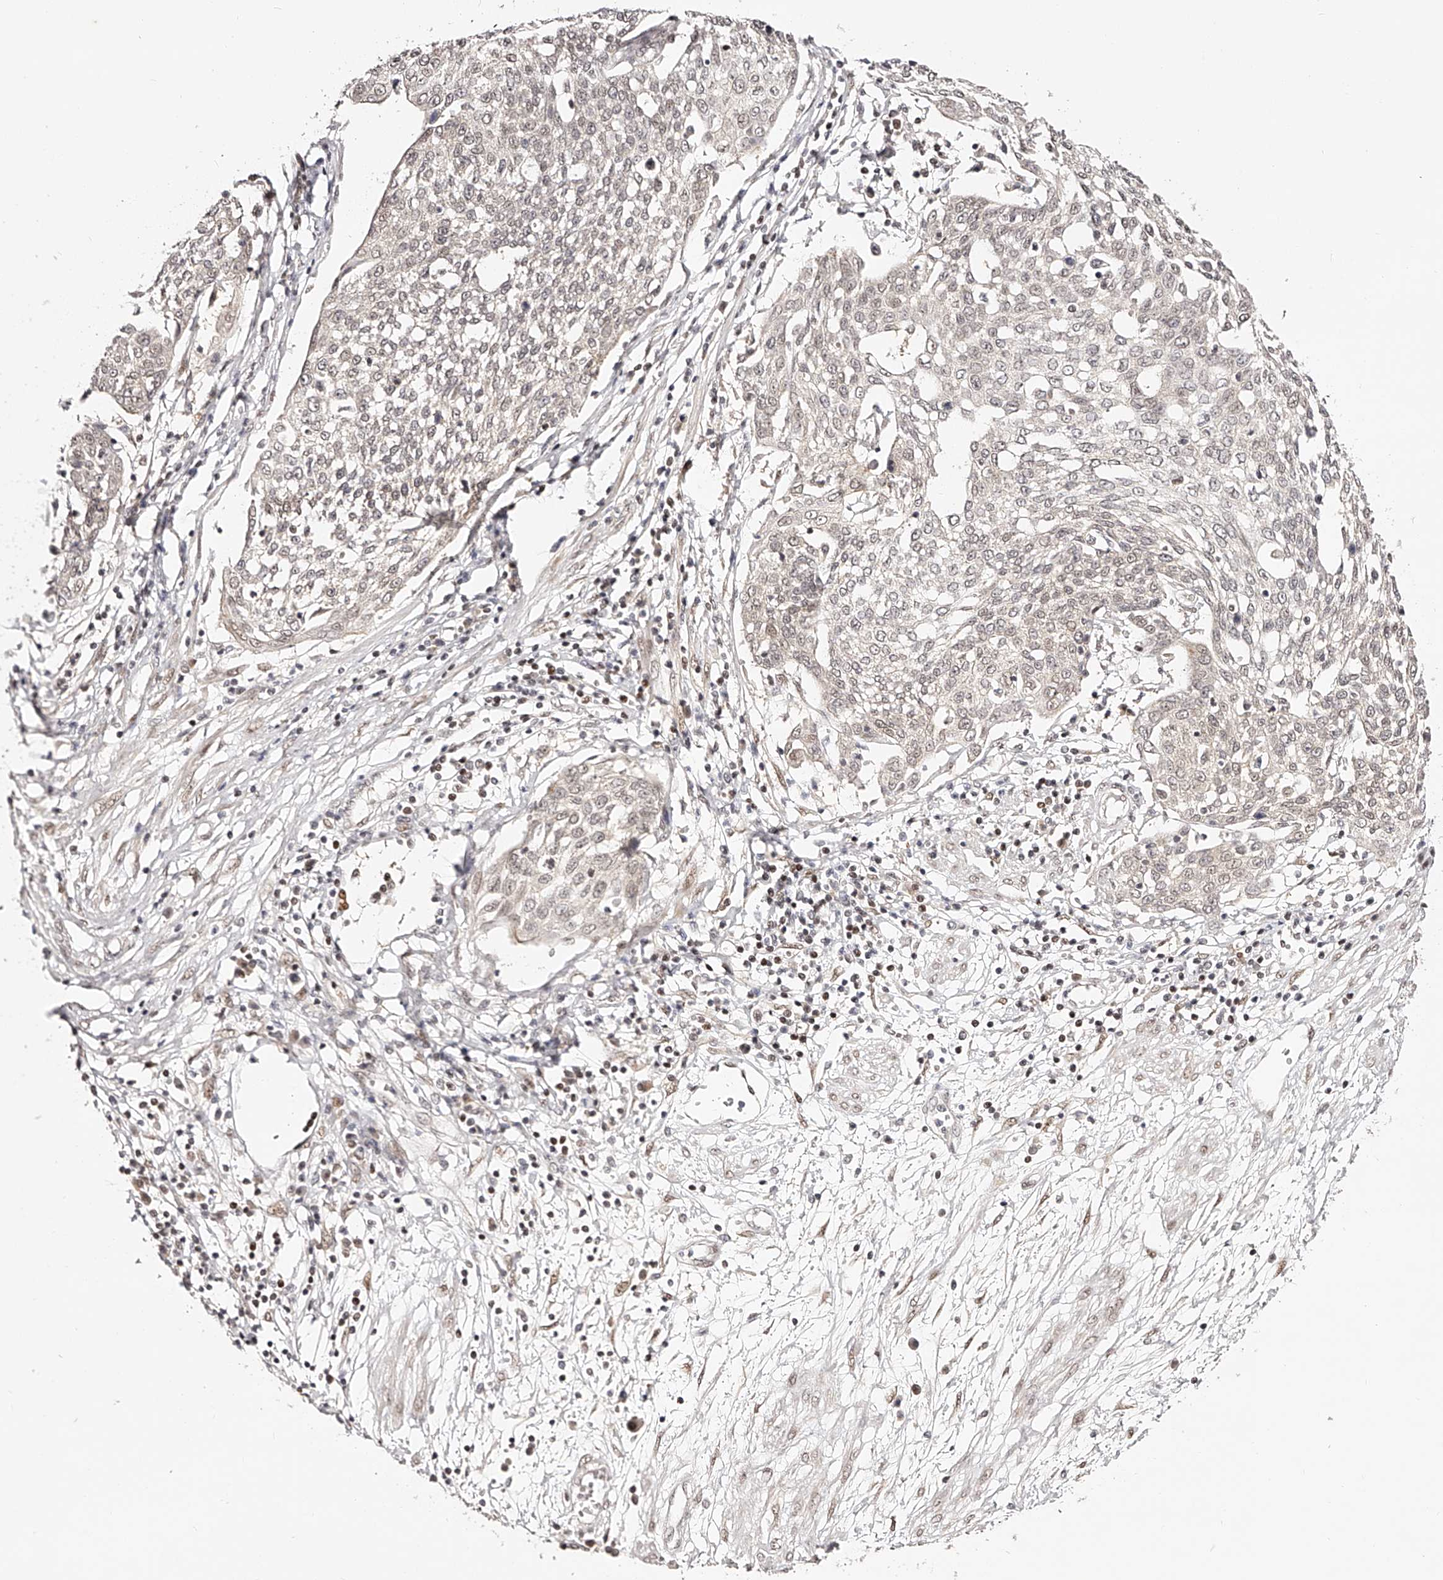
{"staining": {"intensity": "weak", "quantity": "25%-75%", "location": "nuclear"}, "tissue": "cervical cancer", "cell_type": "Tumor cells", "image_type": "cancer", "snomed": [{"axis": "morphology", "description": "Squamous cell carcinoma, NOS"}, {"axis": "topography", "description": "Cervix"}], "caption": "The photomicrograph reveals immunohistochemical staining of squamous cell carcinoma (cervical). There is weak nuclear staining is identified in approximately 25%-75% of tumor cells. (Stains: DAB in brown, nuclei in blue, Microscopy: brightfield microscopy at high magnification).", "gene": "USF3", "patient": {"sex": "female", "age": 34}}